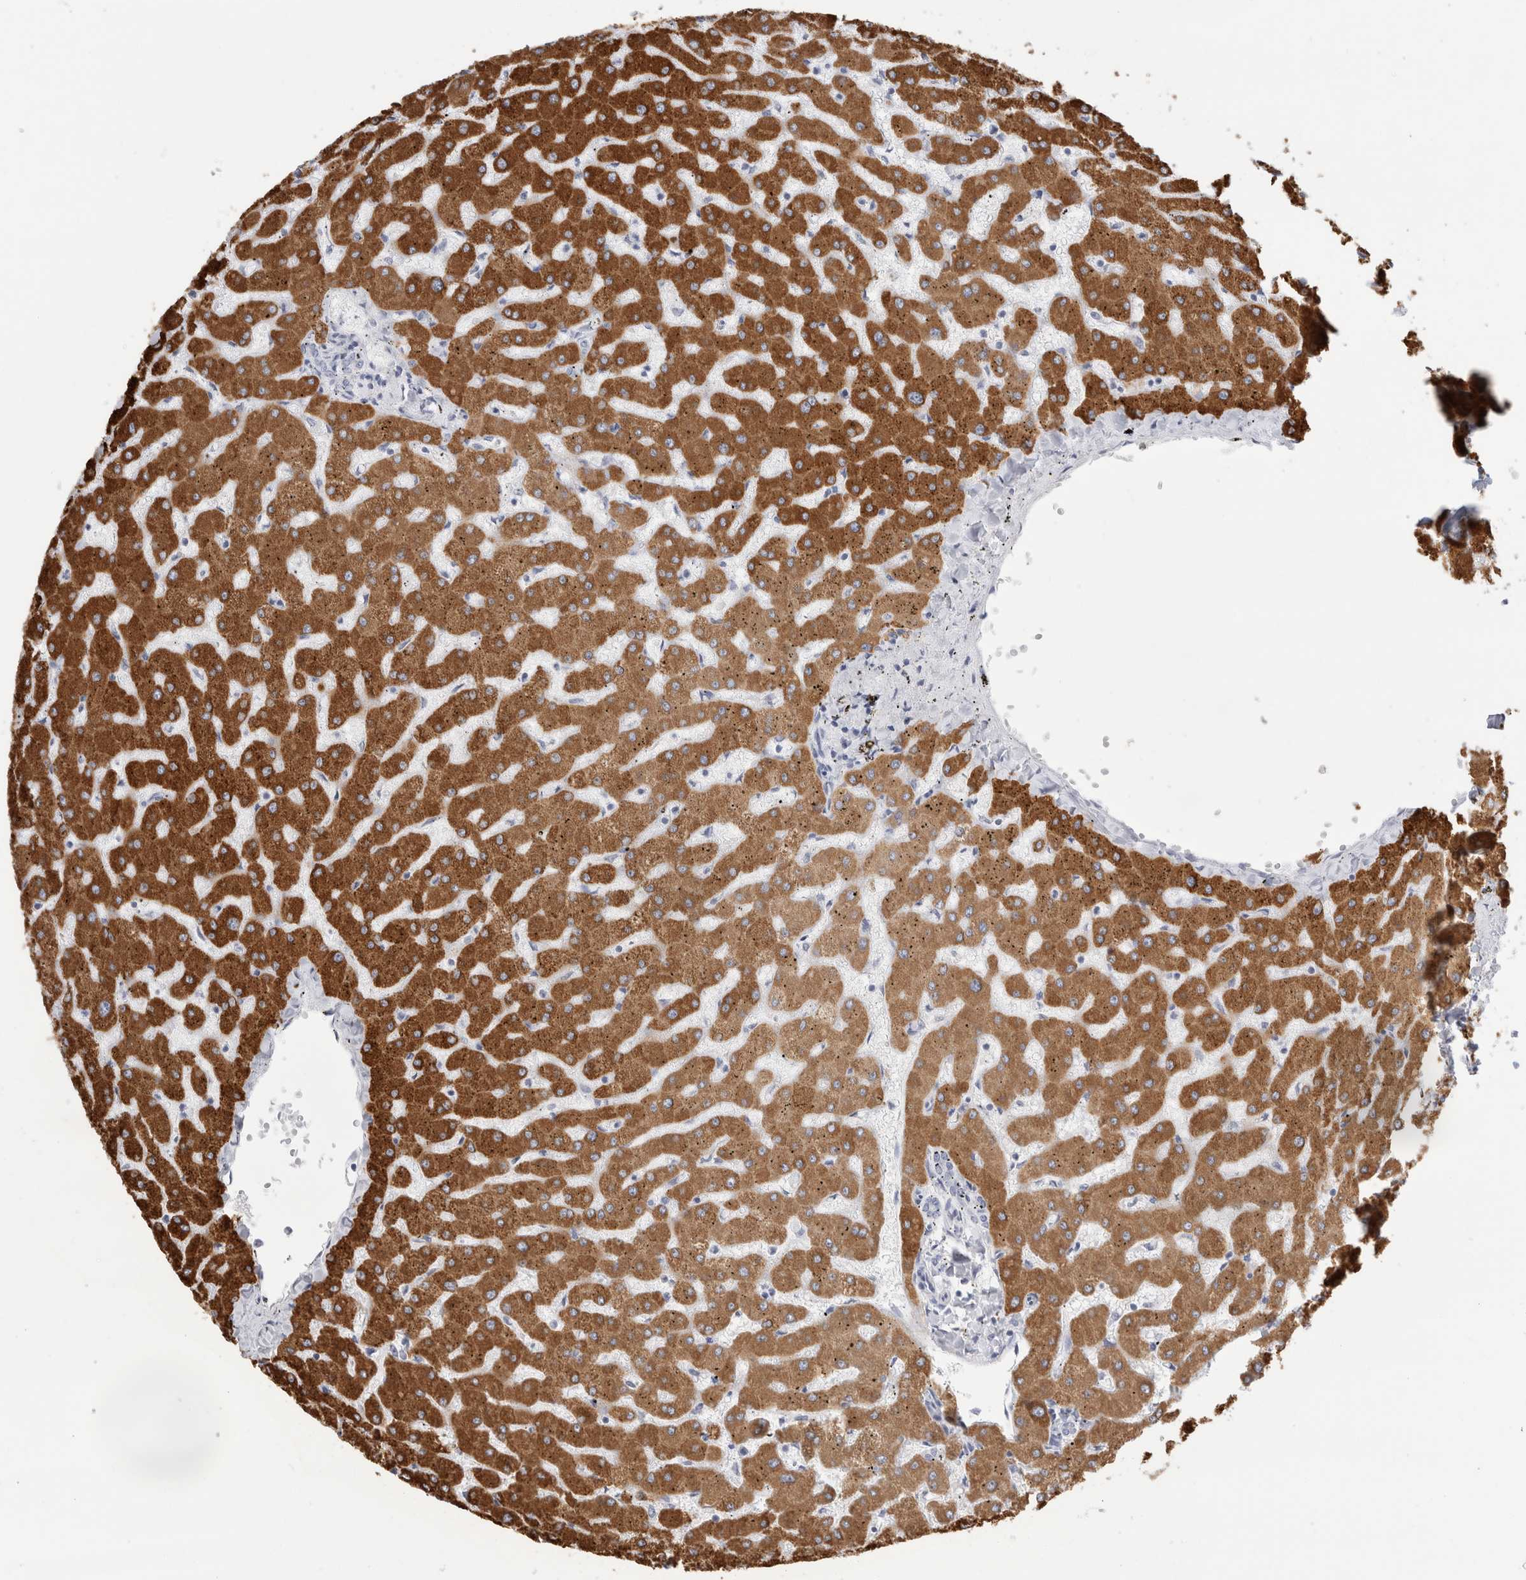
{"staining": {"intensity": "negative", "quantity": "none", "location": "none"}, "tissue": "liver", "cell_type": "Cholangiocytes", "image_type": "normal", "snomed": [{"axis": "morphology", "description": "Normal tissue, NOS"}, {"axis": "topography", "description": "Liver"}], "caption": "The histopathology image exhibits no significant positivity in cholangiocytes of liver.", "gene": "MUC15", "patient": {"sex": "female", "age": 63}}